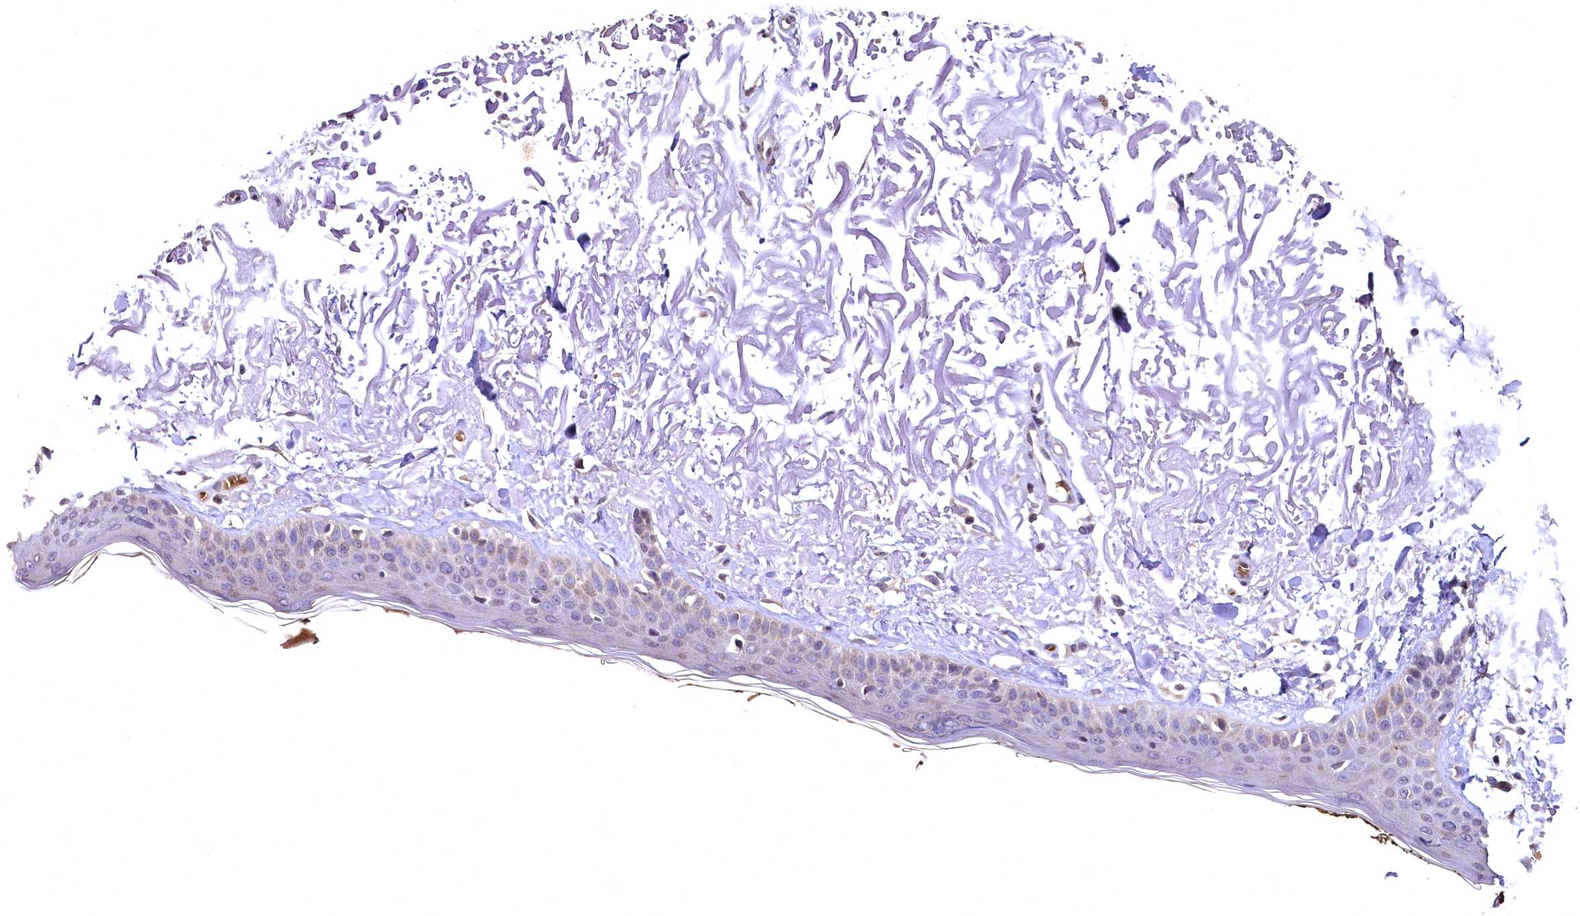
{"staining": {"intensity": "negative", "quantity": "none", "location": "none"}, "tissue": "skin", "cell_type": "Fibroblasts", "image_type": "normal", "snomed": [{"axis": "morphology", "description": "Normal tissue, NOS"}, {"axis": "topography", "description": "Skin"}, {"axis": "topography", "description": "Skeletal muscle"}], "caption": "Fibroblasts are negative for brown protein staining in unremarkable skin. (DAB (3,3'-diaminobenzidine) immunohistochemistry (IHC) with hematoxylin counter stain).", "gene": "SPTA1", "patient": {"sex": "male", "age": 83}}